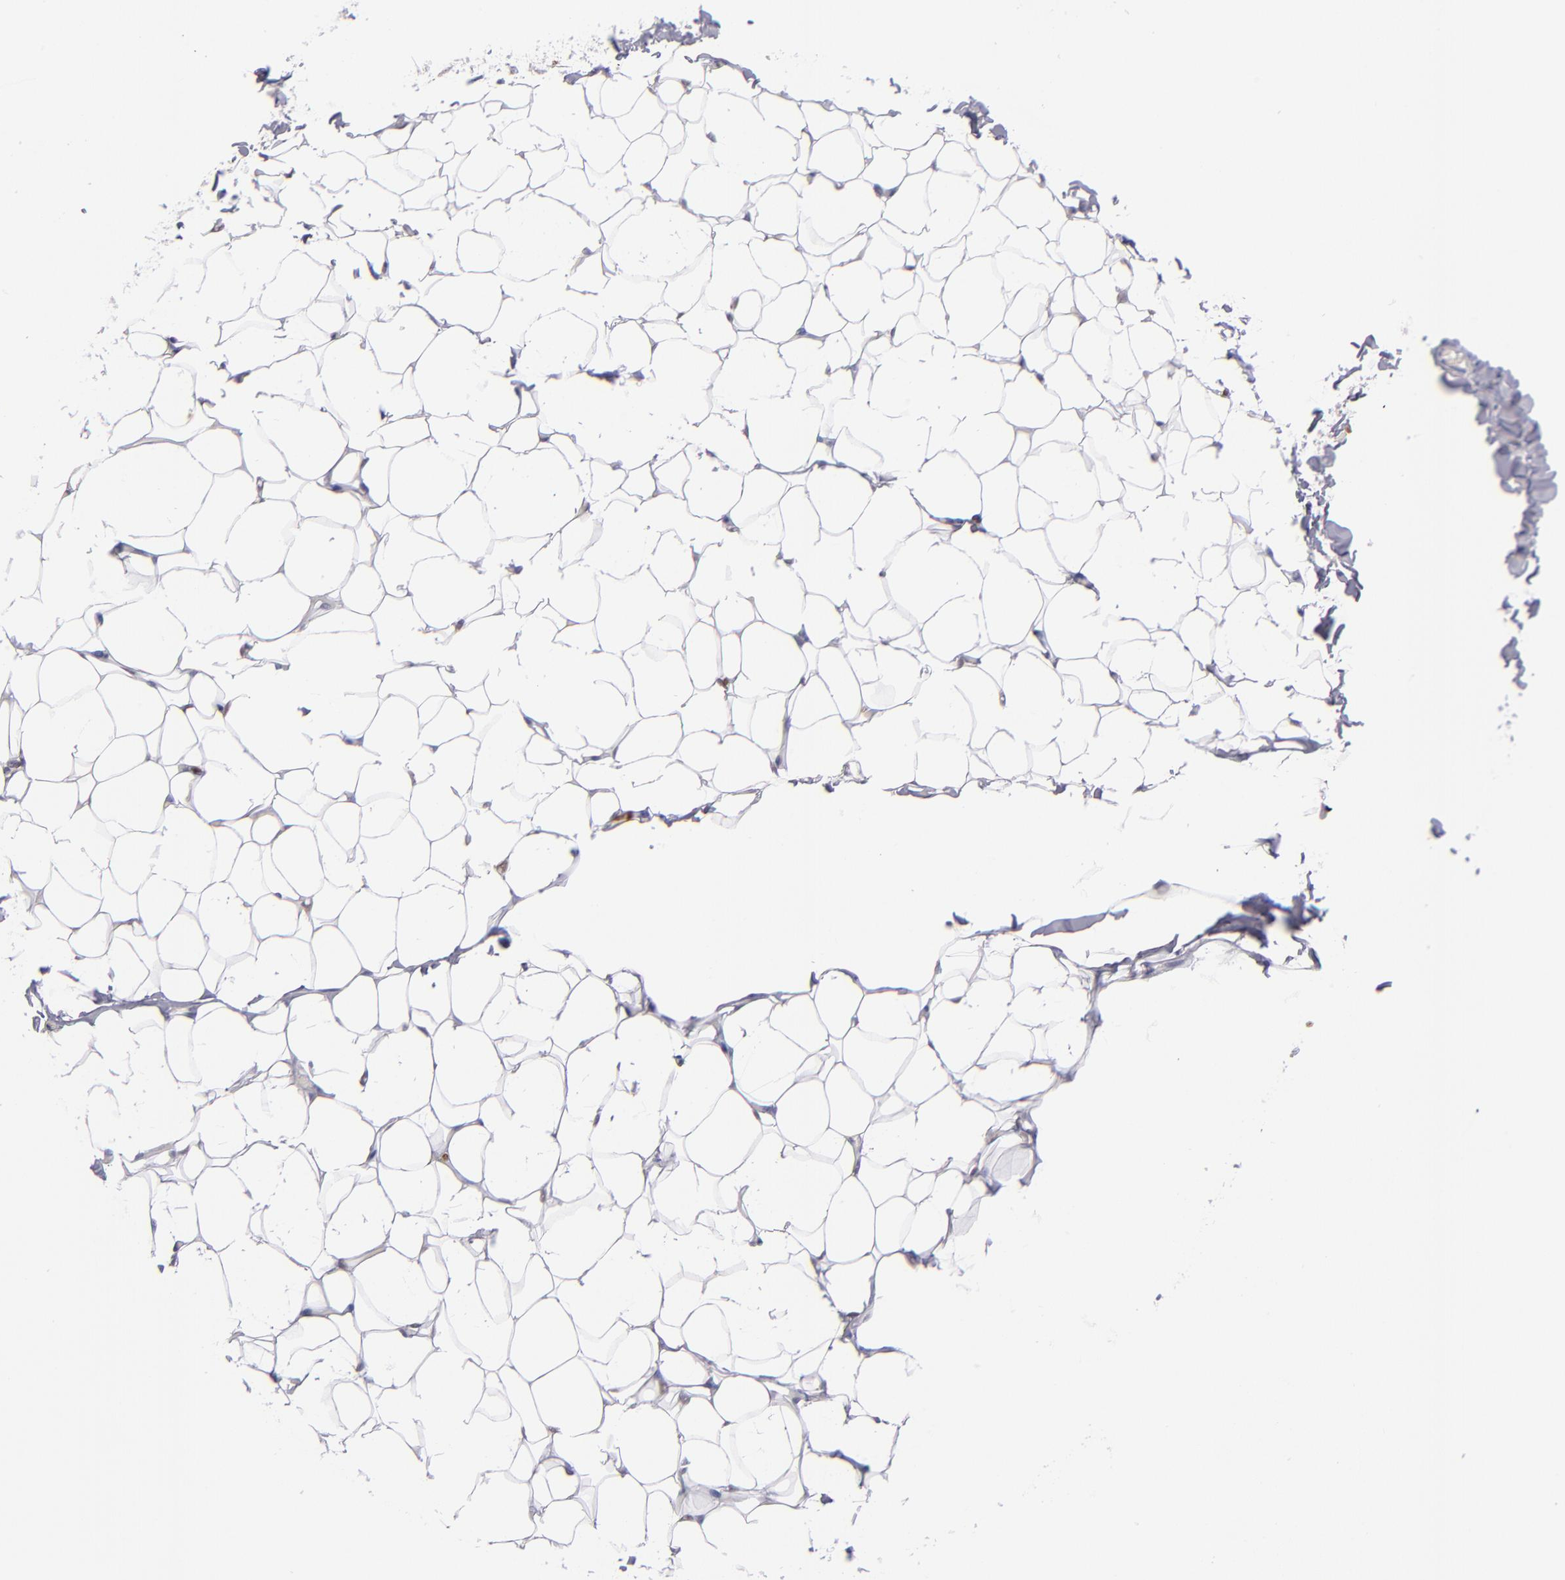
{"staining": {"intensity": "negative", "quantity": "none", "location": "none"}, "tissue": "adipose tissue", "cell_type": "Adipocytes", "image_type": "normal", "snomed": [{"axis": "morphology", "description": "Normal tissue, NOS"}, {"axis": "topography", "description": "Soft tissue"}], "caption": "Unremarkable adipose tissue was stained to show a protein in brown. There is no significant positivity in adipocytes.", "gene": "CDKL5", "patient": {"sex": "male", "age": 26}}